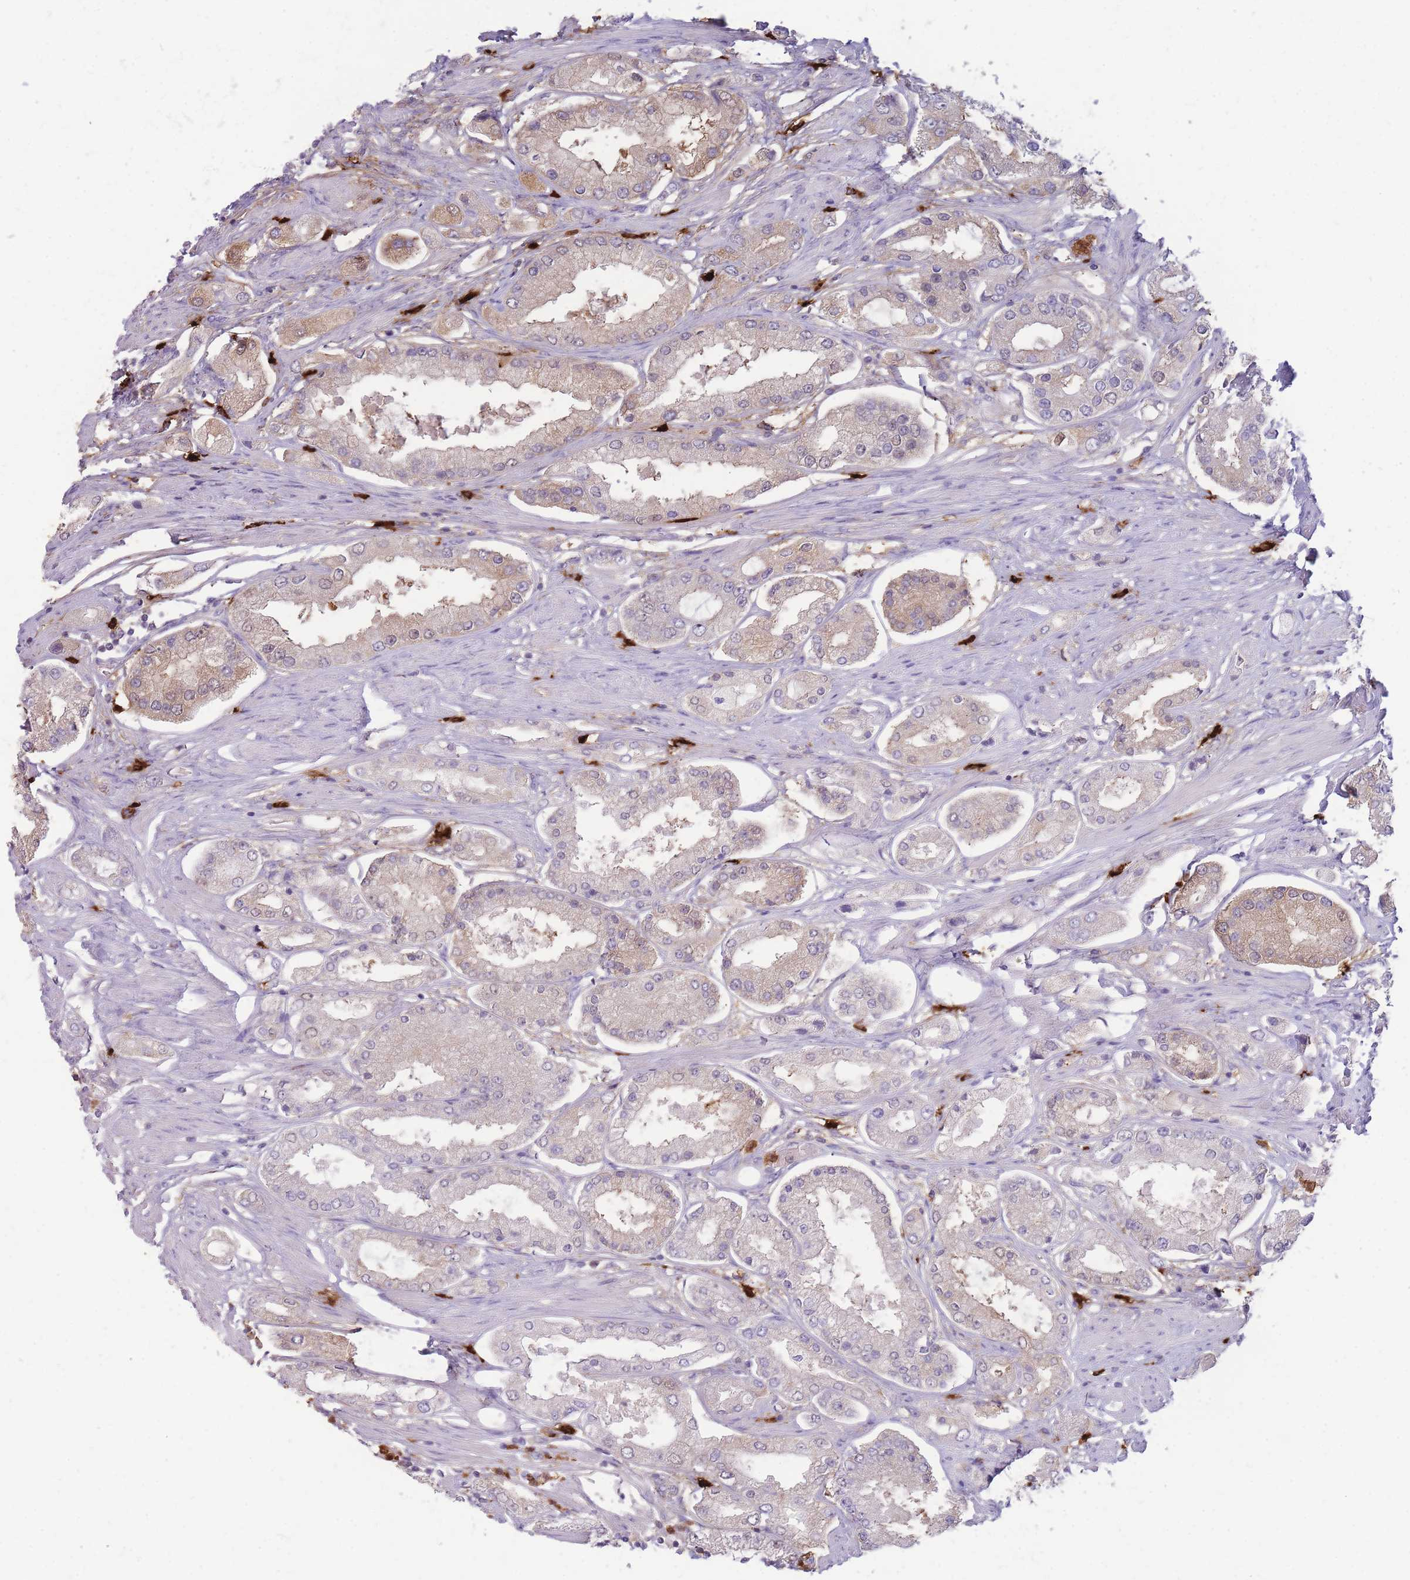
{"staining": {"intensity": "moderate", "quantity": "<25%", "location": "cytoplasmic/membranous"}, "tissue": "prostate cancer", "cell_type": "Tumor cells", "image_type": "cancer", "snomed": [{"axis": "morphology", "description": "Adenocarcinoma, High grade"}, {"axis": "topography", "description": "Prostate"}], "caption": "Protein expression analysis of human prostate cancer (high-grade adenocarcinoma) reveals moderate cytoplasmic/membranous expression in approximately <25% of tumor cells. (IHC, brightfield microscopy, high magnification).", "gene": "TPSAB1", "patient": {"sex": "male", "age": 69}}